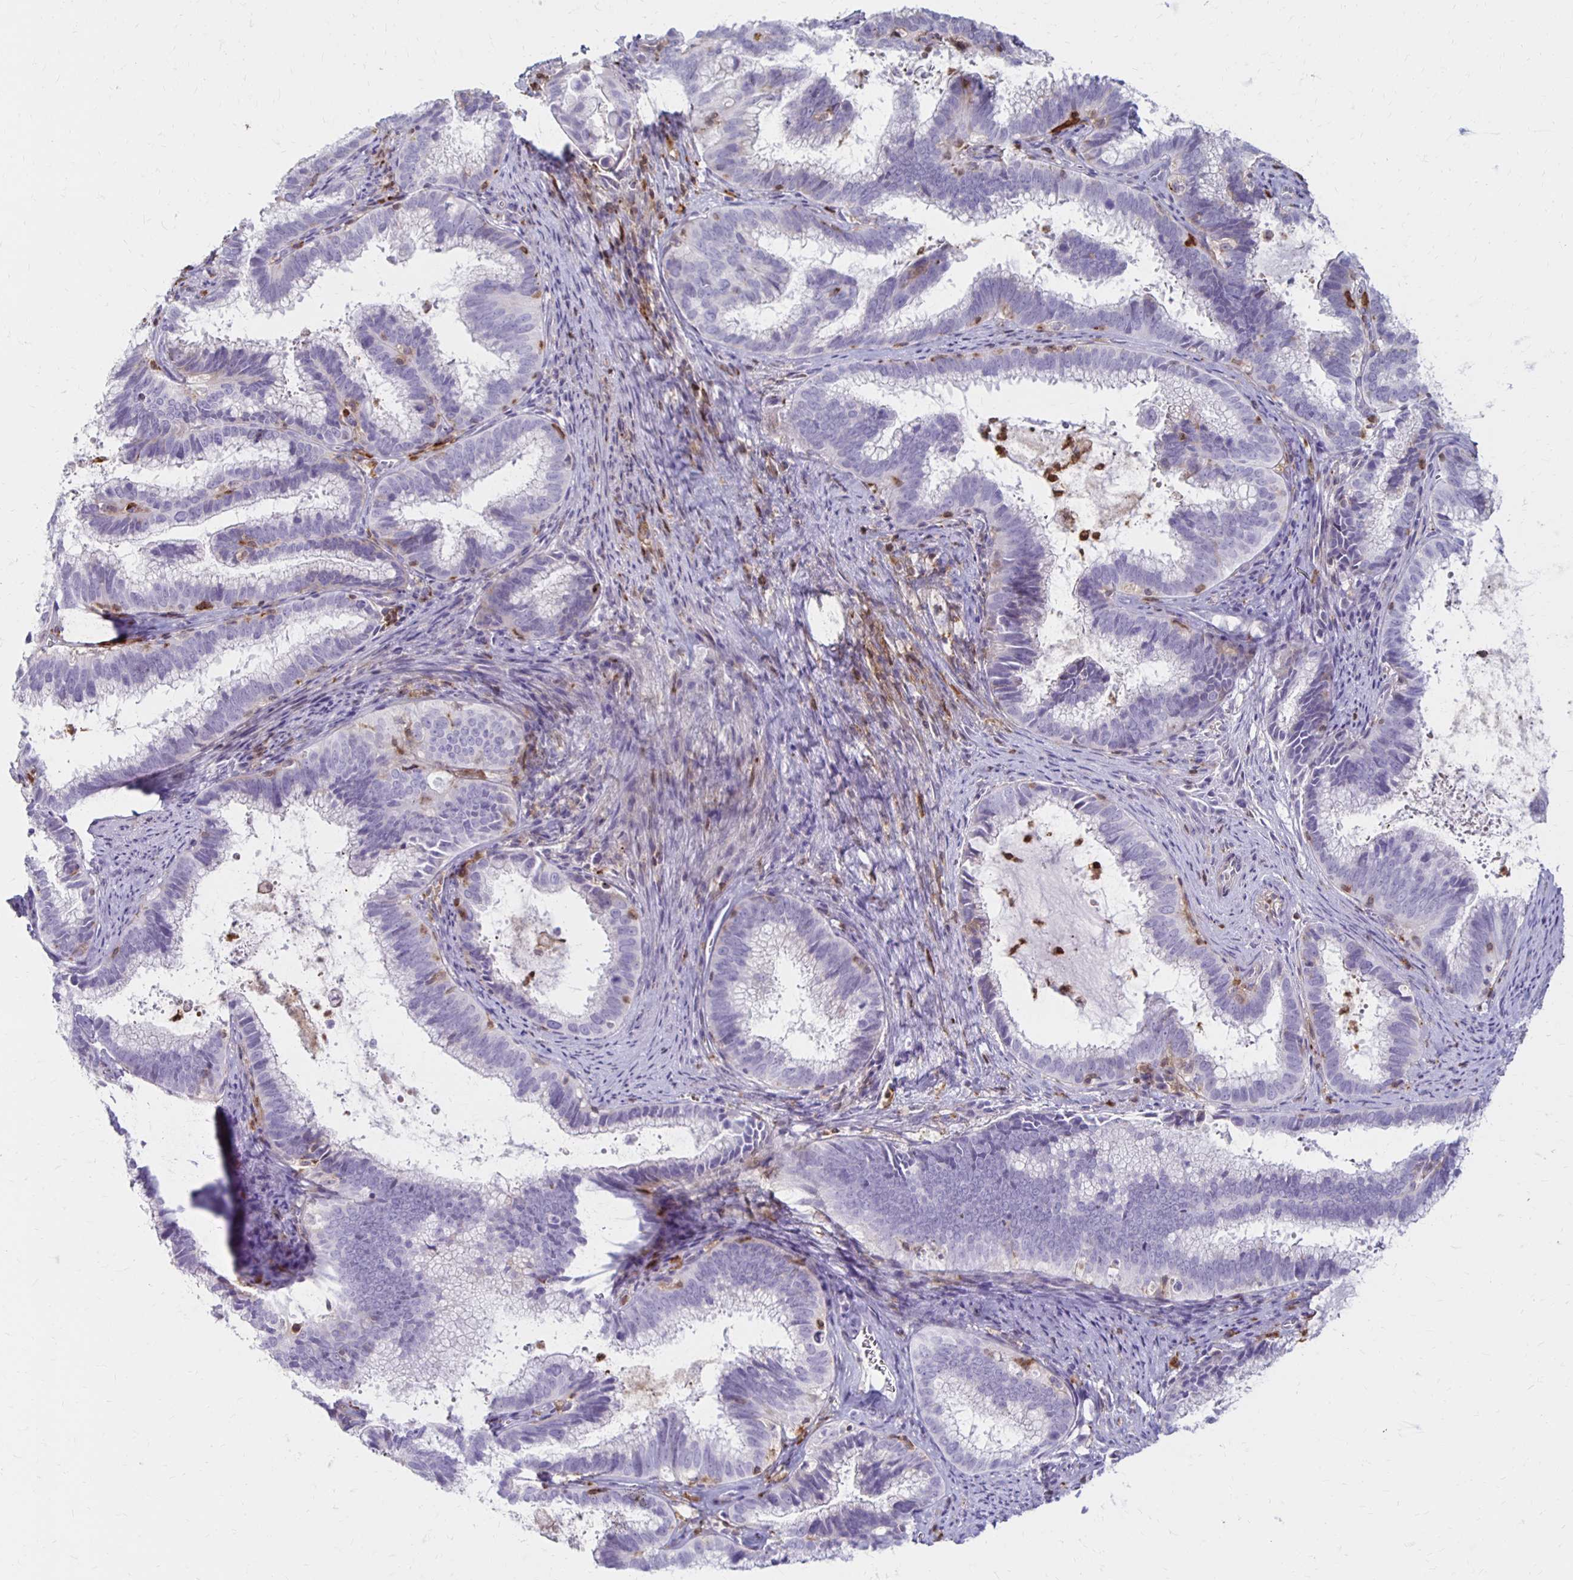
{"staining": {"intensity": "negative", "quantity": "none", "location": "none"}, "tissue": "cervical cancer", "cell_type": "Tumor cells", "image_type": "cancer", "snomed": [{"axis": "morphology", "description": "Adenocarcinoma, NOS"}, {"axis": "topography", "description": "Cervix"}], "caption": "DAB (3,3'-diaminobenzidine) immunohistochemical staining of human cervical adenocarcinoma demonstrates no significant staining in tumor cells.", "gene": "CCL21", "patient": {"sex": "female", "age": 61}}